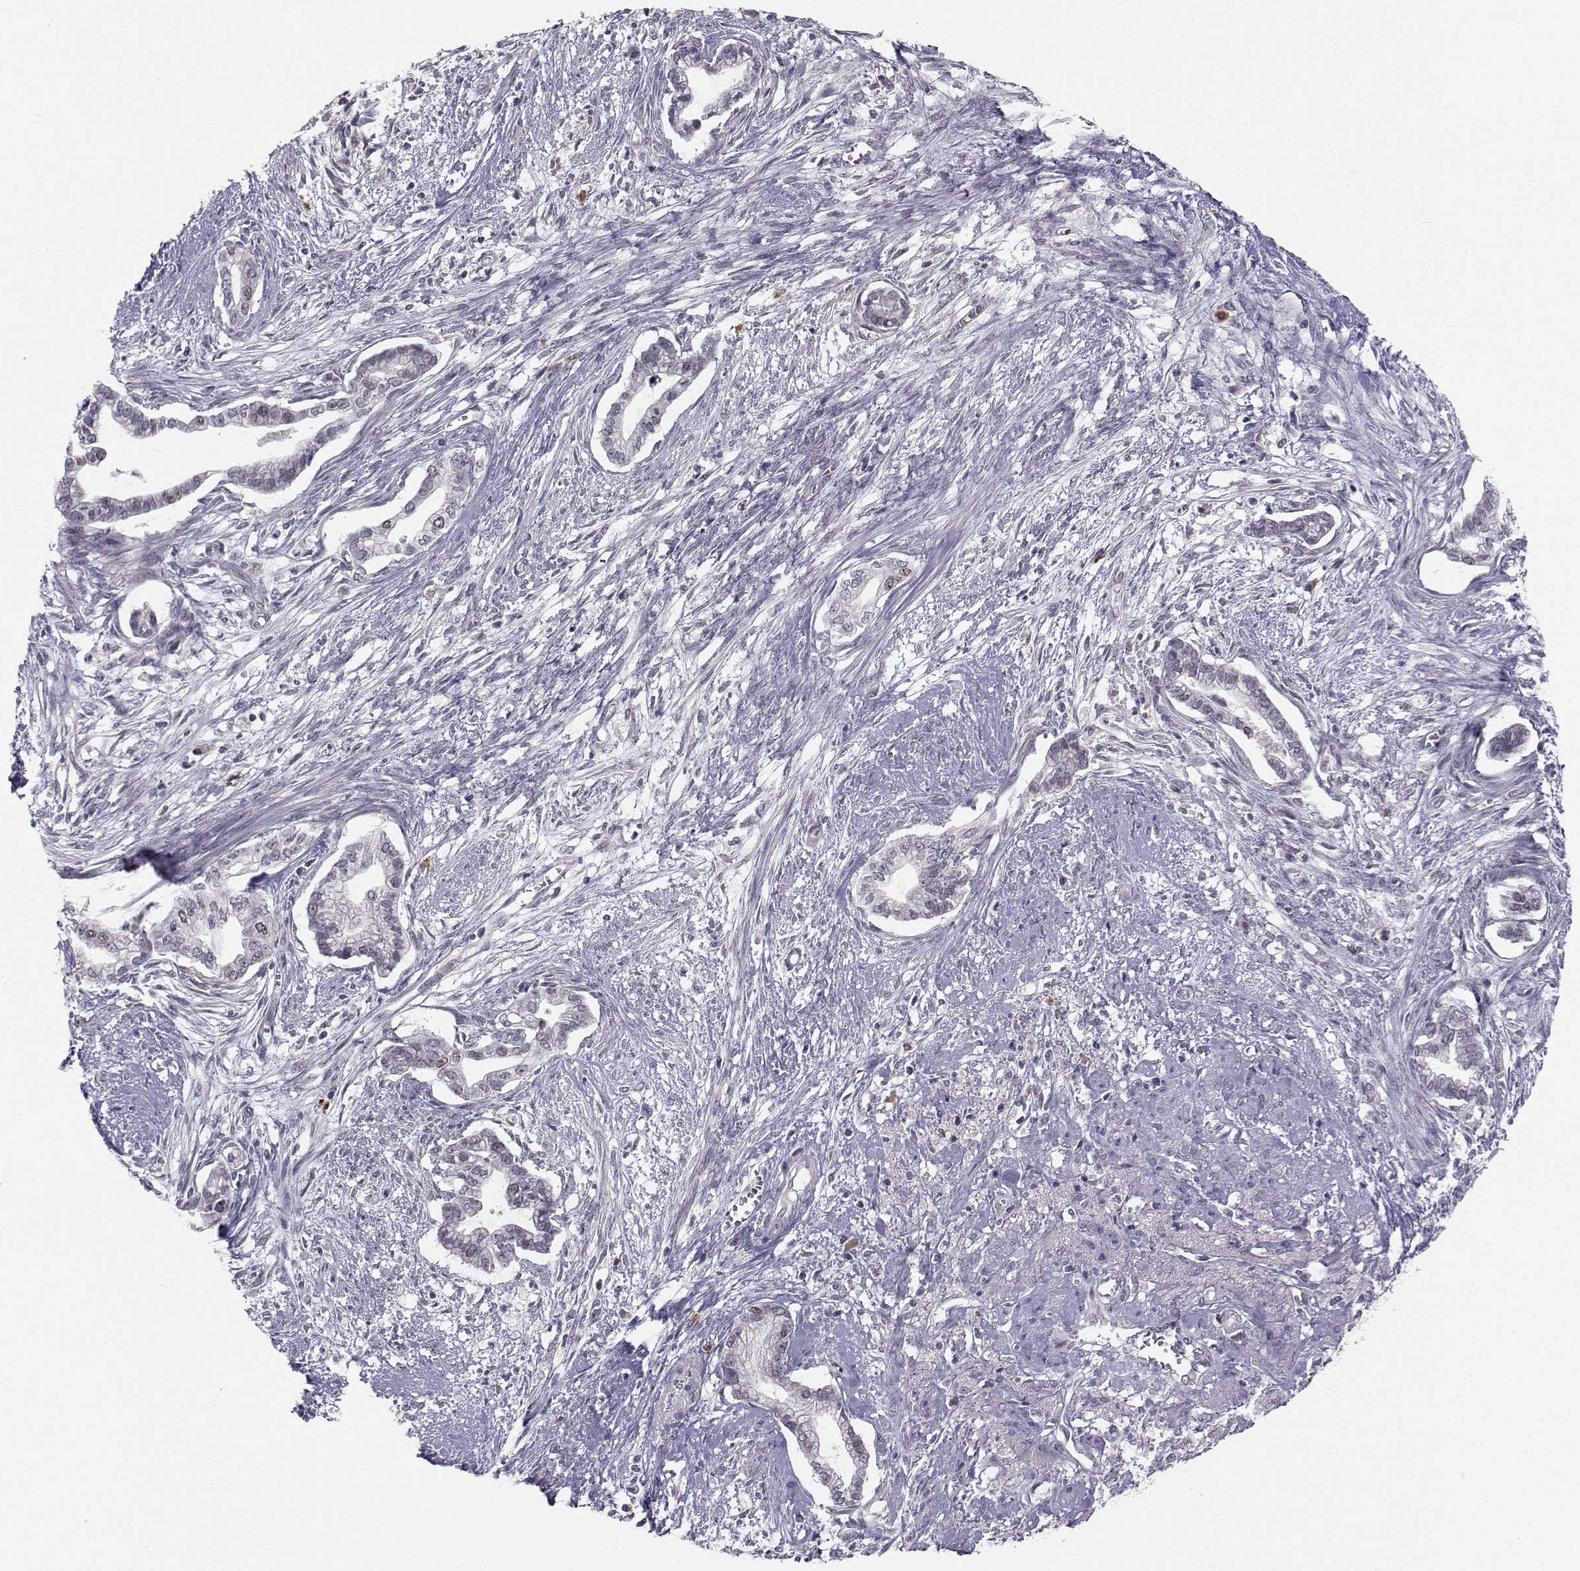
{"staining": {"intensity": "weak", "quantity": "<25%", "location": "nuclear"}, "tissue": "cervical cancer", "cell_type": "Tumor cells", "image_type": "cancer", "snomed": [{"axis": "morphology", "description": "Adenocarcinoma, NOS"}, {"axis": "topography", "description": "Cervix"}], "caption": "This is an immunohistochemistry (IHC) micrograph of cervical adenocarcinoma. There is no positivity in tumor cells.", "gene": "LRP8", "patient": {"sex": "female", "age": 62}}